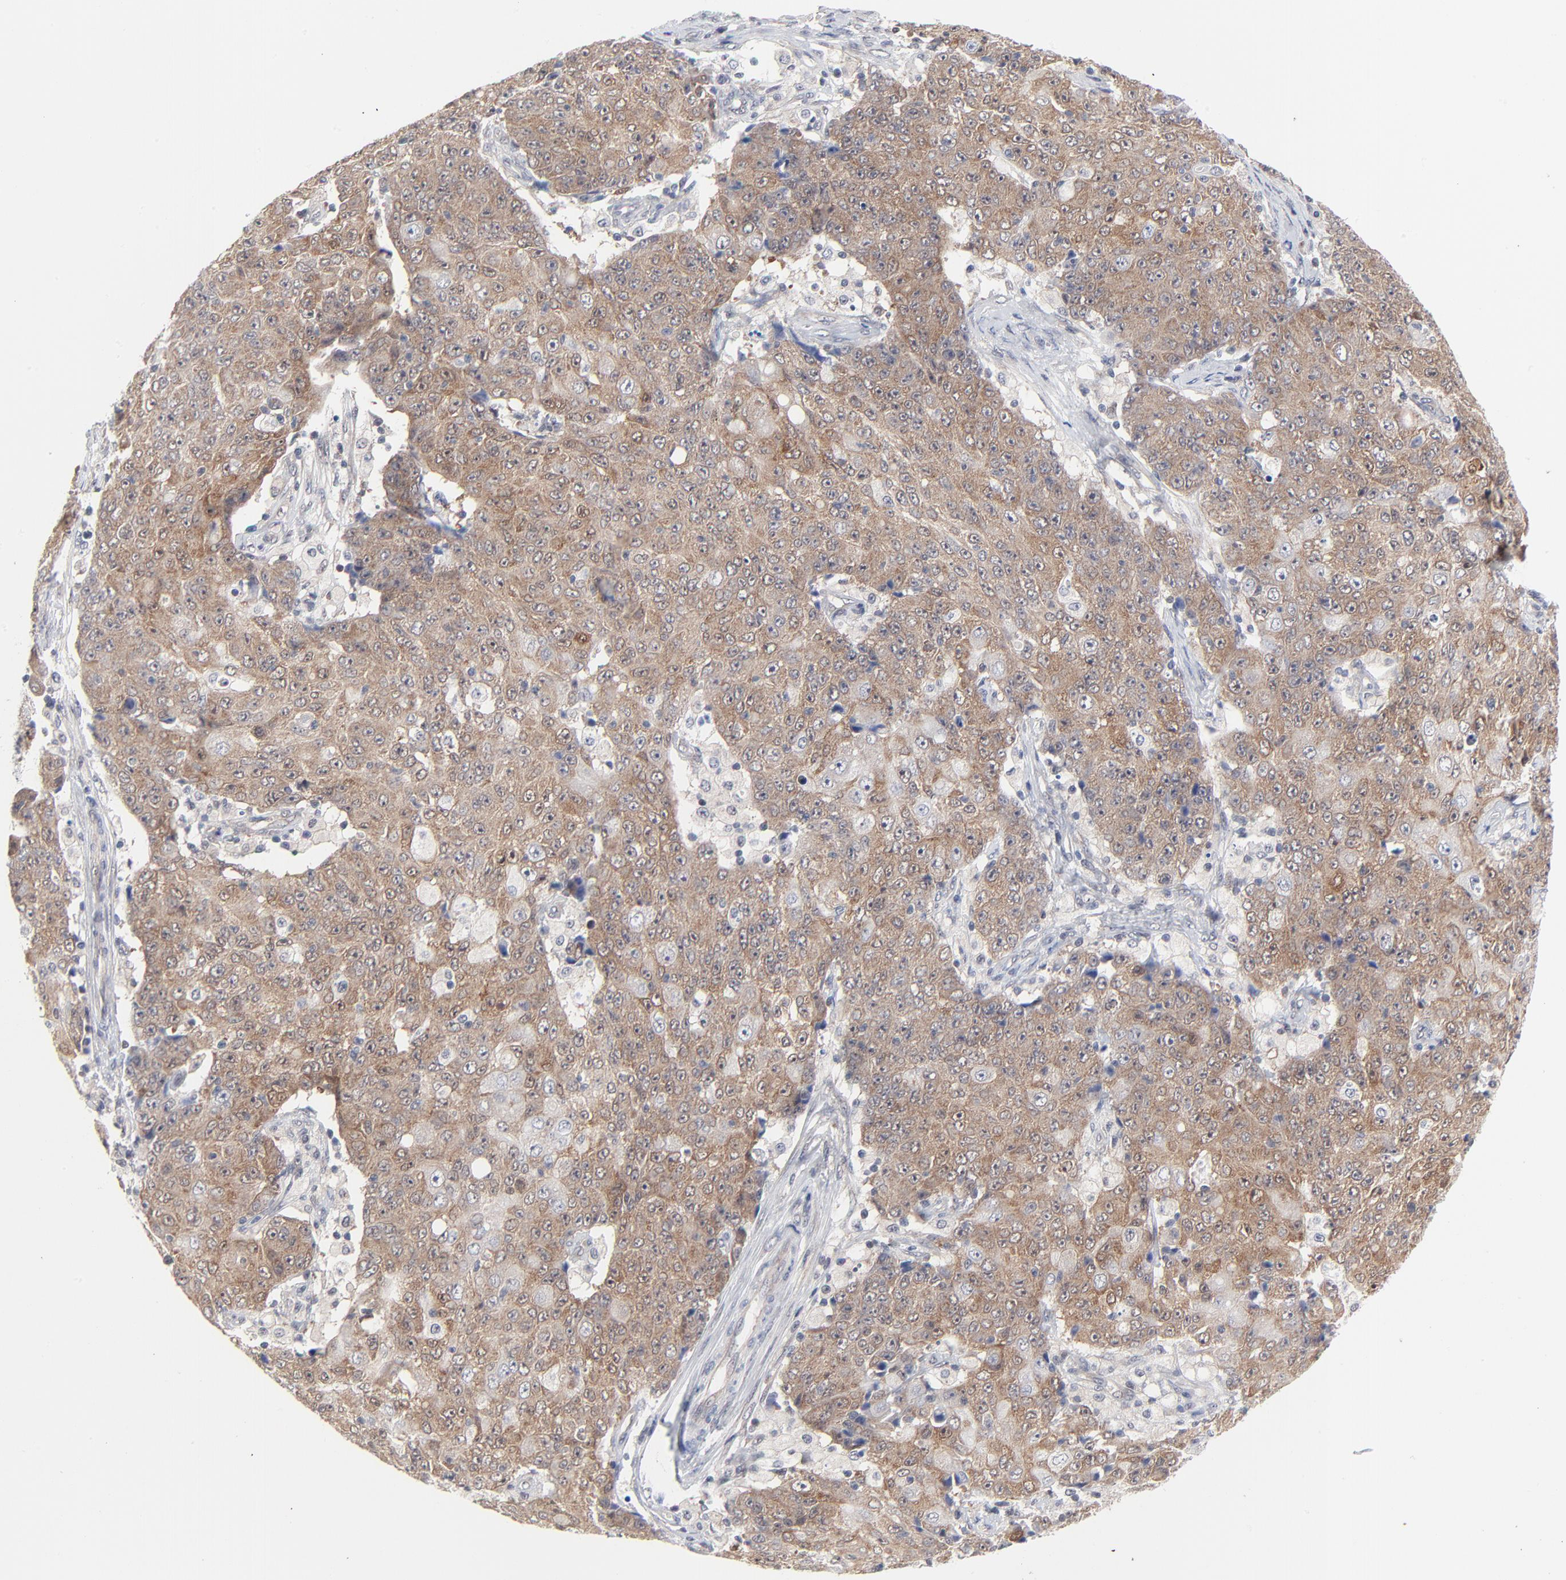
{"staining": {"intensity": "weak", "quantity": ">75%", "location": "cytoplasmic/membranous"}, "tissue": "ovarian cancer", "cell_type": "Tumor cells", "image_type": "cancer", "snomed": [{"axis": "morphology", "description": "Carcinoma, endometroid"}, {"axis": "topography", "description": "Ovary"}], "caption": "Brown immunohistochemical staining in human endometroid carcinoma (ovarian) exhibits weak cytoplasmic/membranous expression in about >75% of tumor cells.", "gene": "RPS6KB1", "patient": {"sex": "female", "age": 42}}